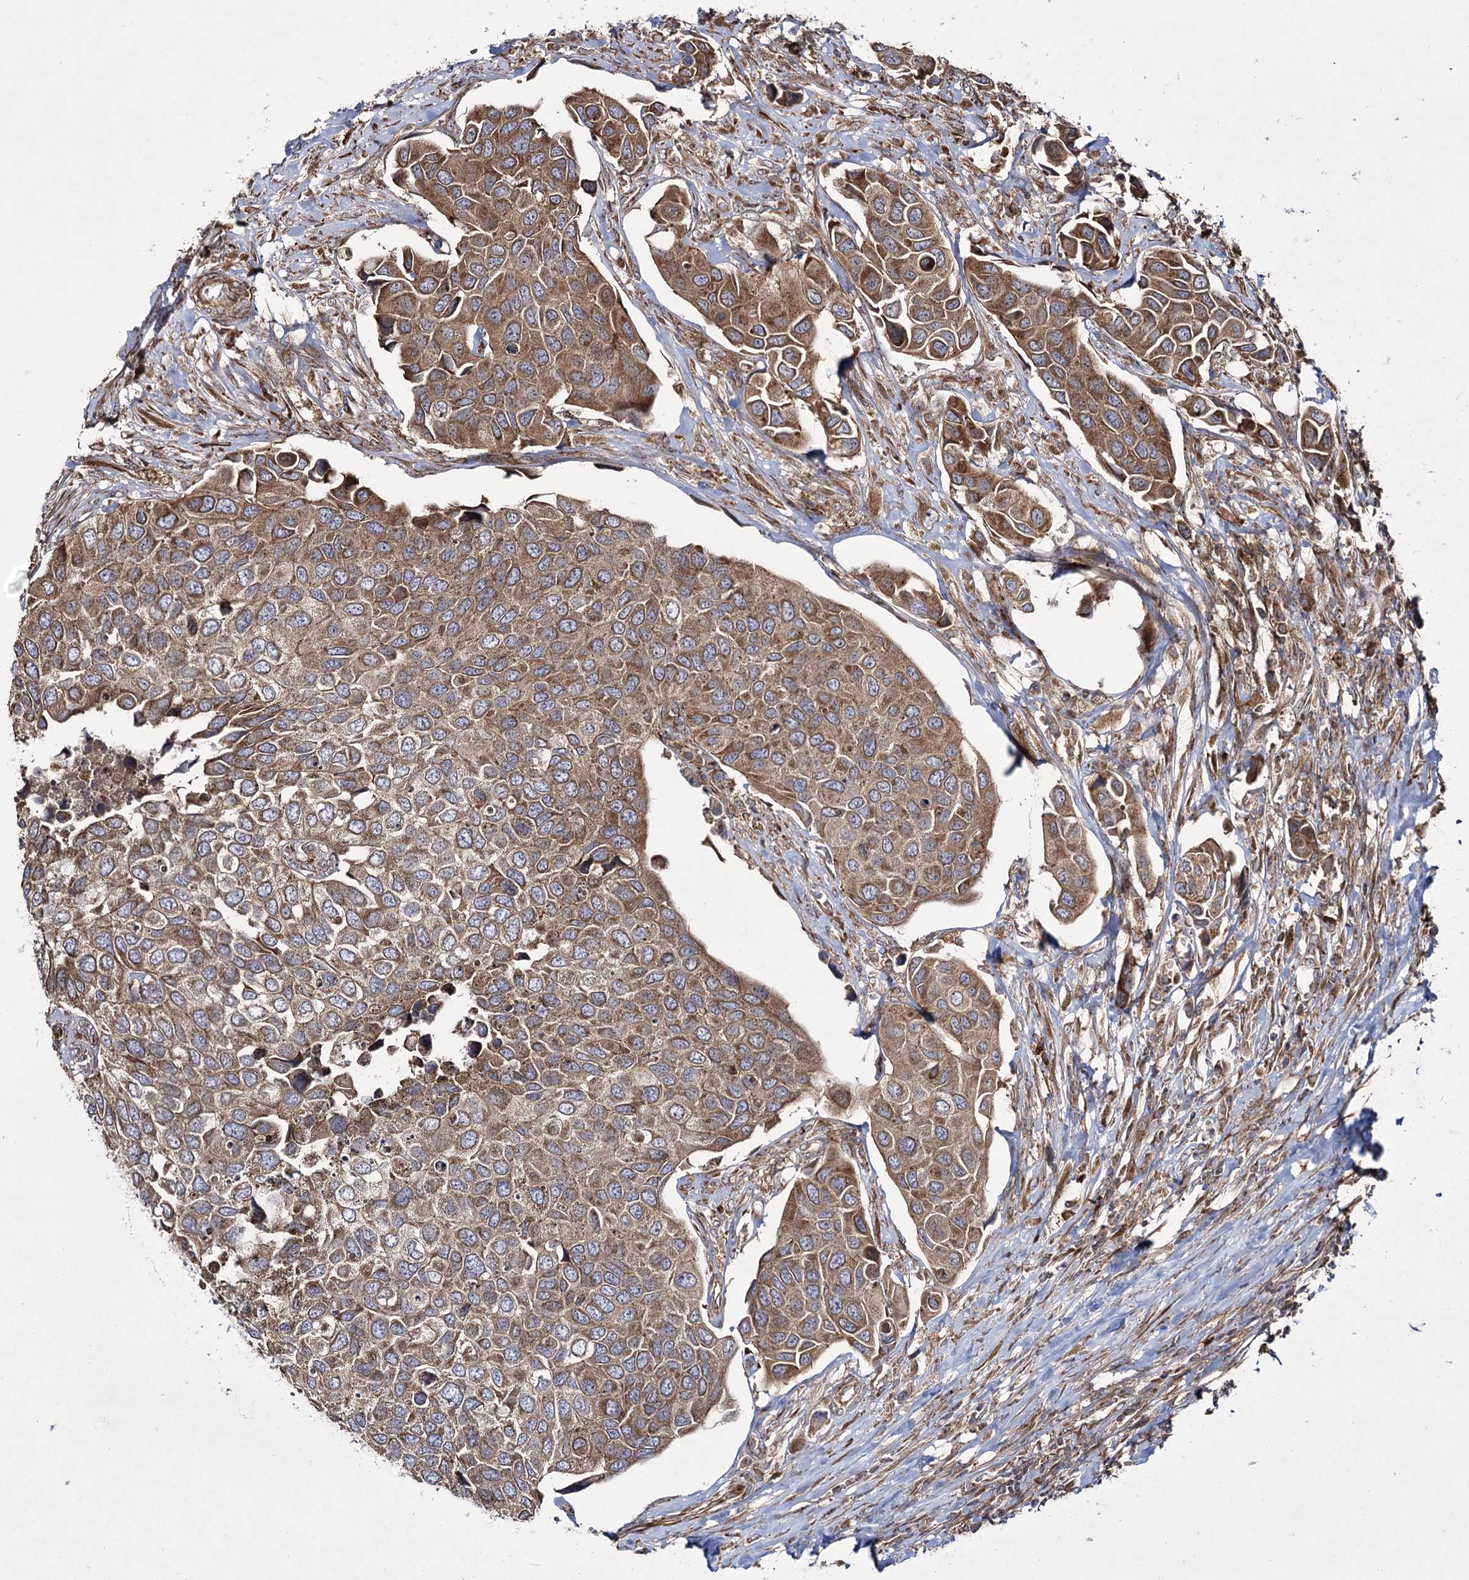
{"staining": {"intensity": "moderate", "quantity": ">75%", "location": "cytoplasmic/membranous"}, "tissue": "urothelial cancer", "cell_type": "Tumor cells", "image_type": "cancer", "snomed": [{"axis": "morphology", "description": "Urothelial carcinoma, High grade"}, {"axis": "topography", "description": "Urinary bladder"}], "caption": "The immunohistochemical stain labels moderate cytoplasmic/membranous expression in tumor cells of high-grade urothelial carcinoma tissue. Immunohistochemistry stains the protein of interest in brown and the nuclei are stained blue.", "gene": "HECTD2", "patient": {"sex": "male", "age": 74}}